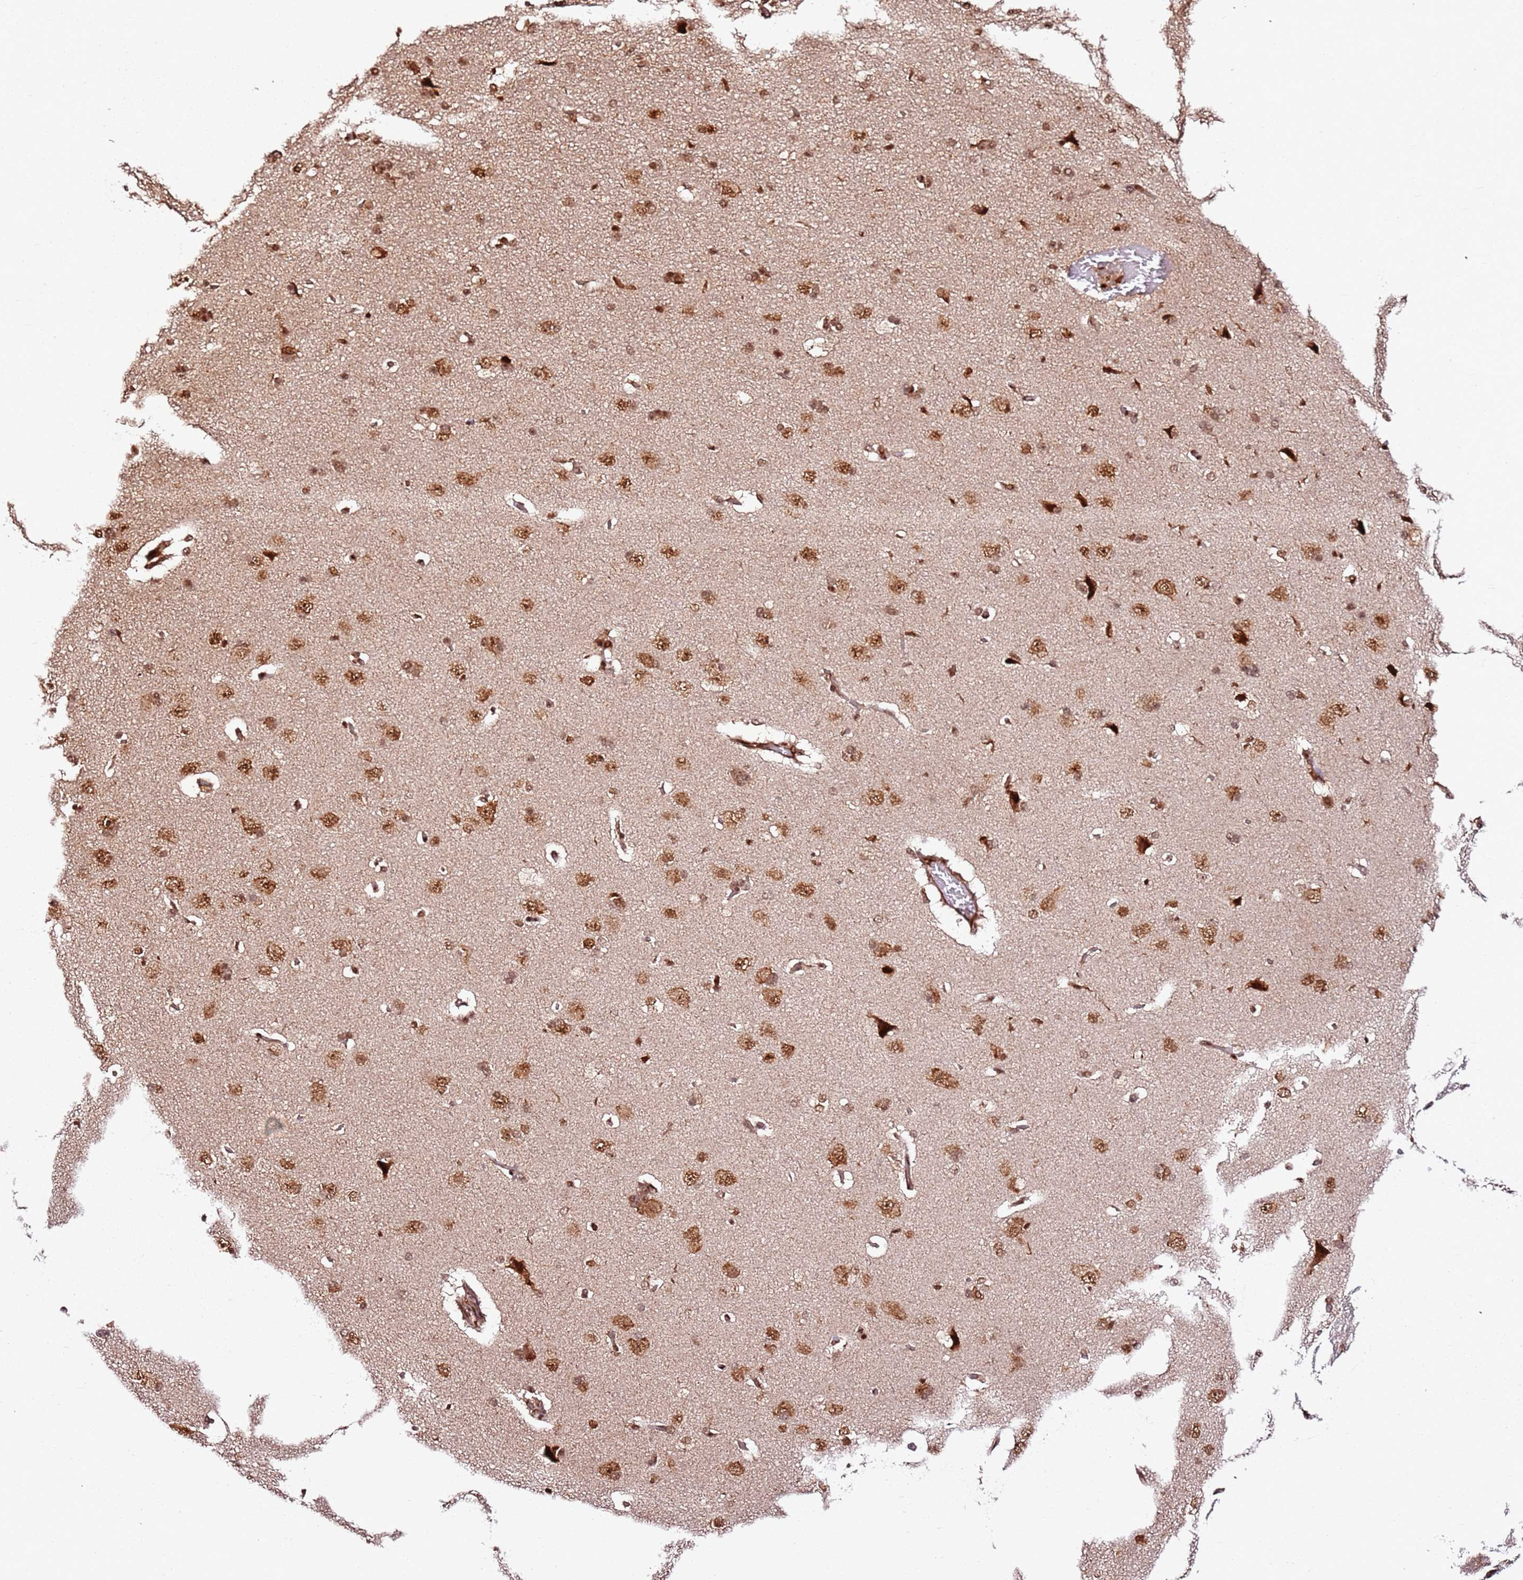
{"staining": {"intensity": "strong", "quantity": ">75%", "location": "nuclear"}, "tissue": "cerebral cortex", "cell_type": "Endothelial cells", "image_type": "normal", "snomed": [{"axis": "morphology", "description": "Normal tissue, NOS"}, {"axis": "topography", "description": "Cerebral cortex"}], "caption": "Strong nuclear positivity is appreciated in approximately >75% of endothelial cells in unremarkable cerebral cortex.", "gene": "XRN2", "patient": {"sex": "male", "age": 62}}